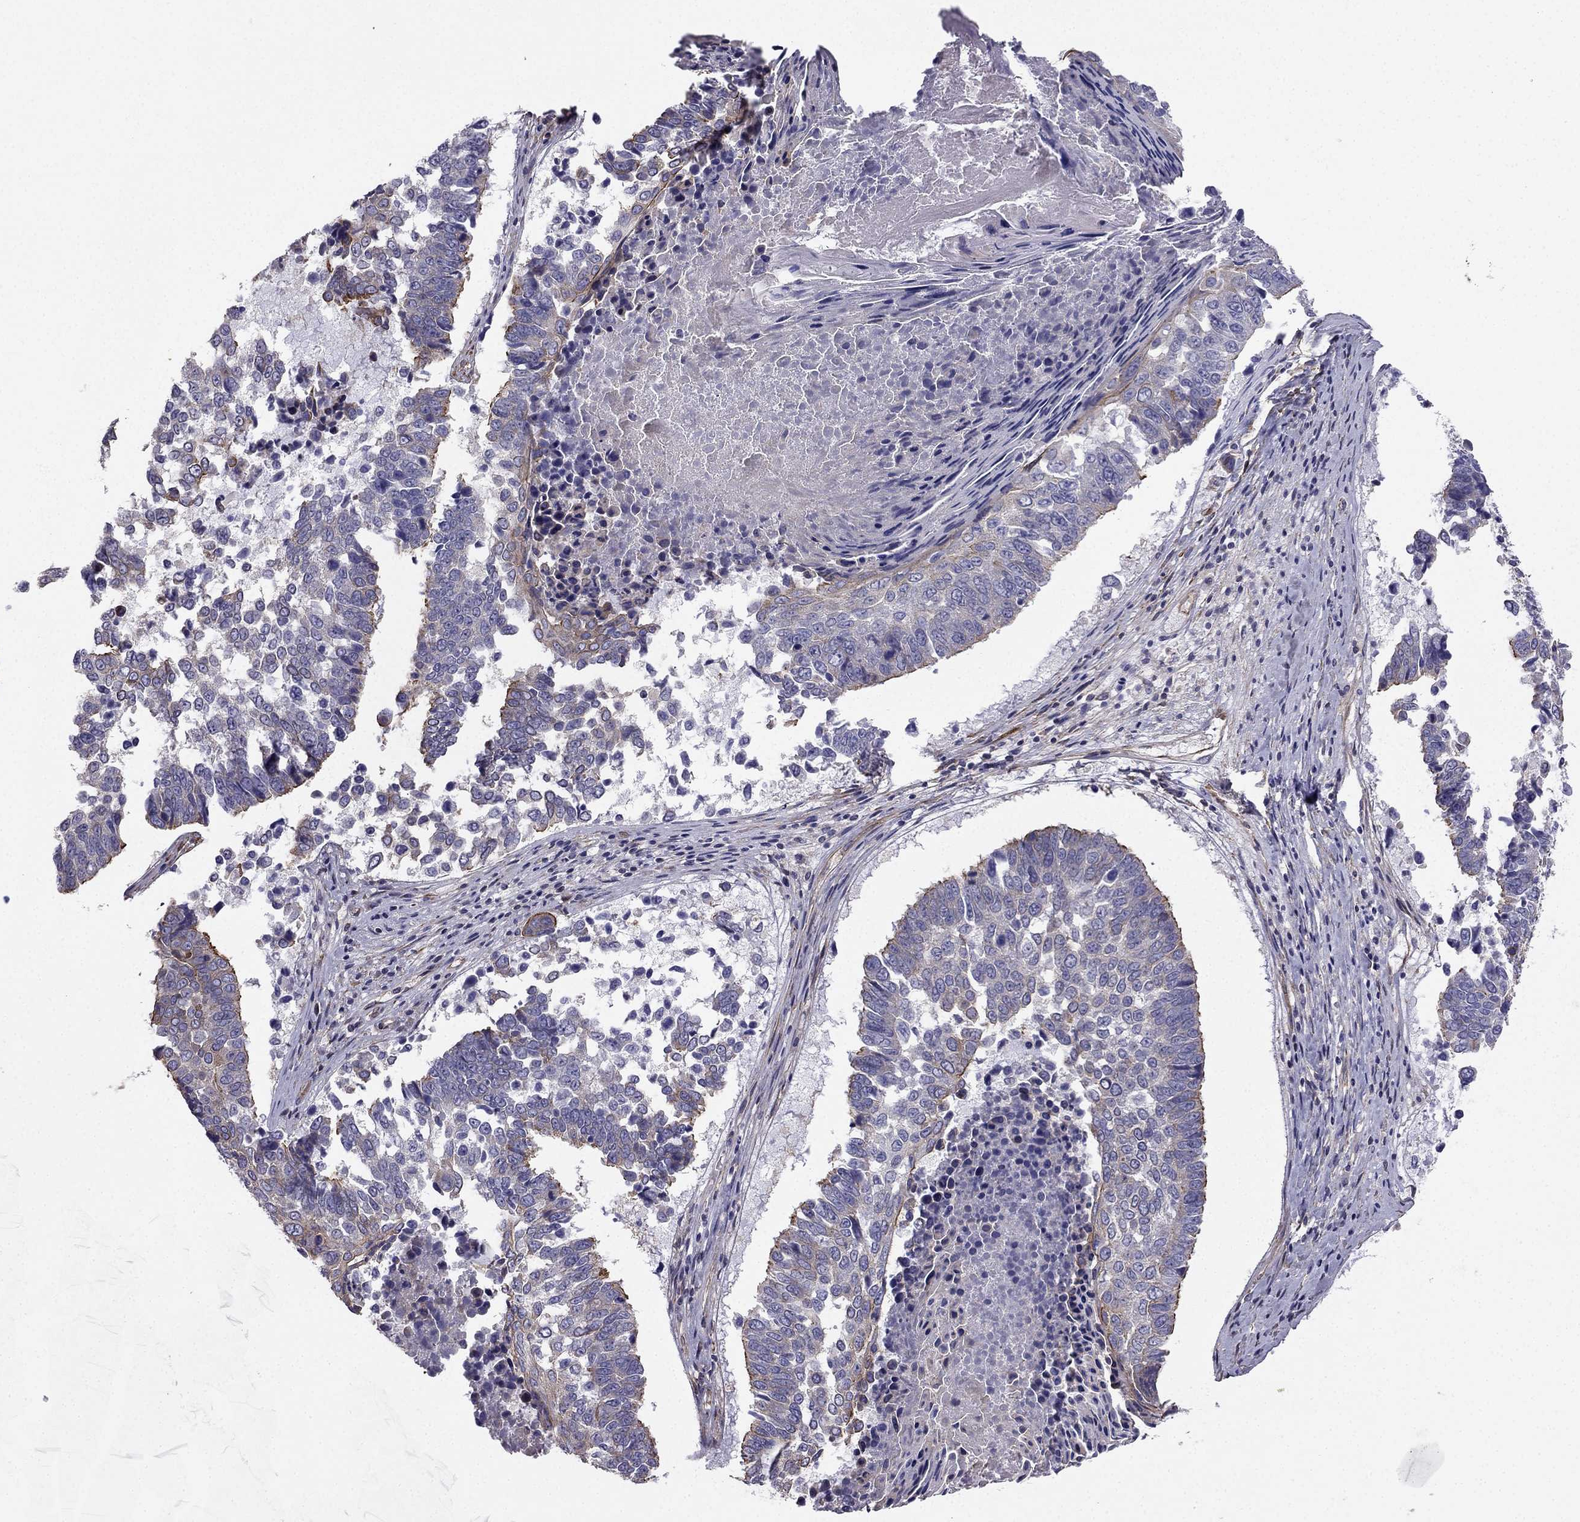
{"staining": {"intensity": "moderate", "quantity": "<25%", "location": "cytoplasmic/membranous"}, "tissue": "lung cancer", "cell_type": "Tumor cells", "image_type": "cancer", "snomed": [{"axis": "morphology", "description": "Squamous cell carcinoma, NOS"}, {"axis": "topography", "description": "Lung"}], "caption": "Lung cancer (squamous cell carcinoma) stained for a protein exhibits moderate cytoplasmic/membranous positivity in tumor cells. (IHC, brightfield microscopy, high magnification).", "gene": "ENOX1", "patient": {"sex": "male", "age": 73}}